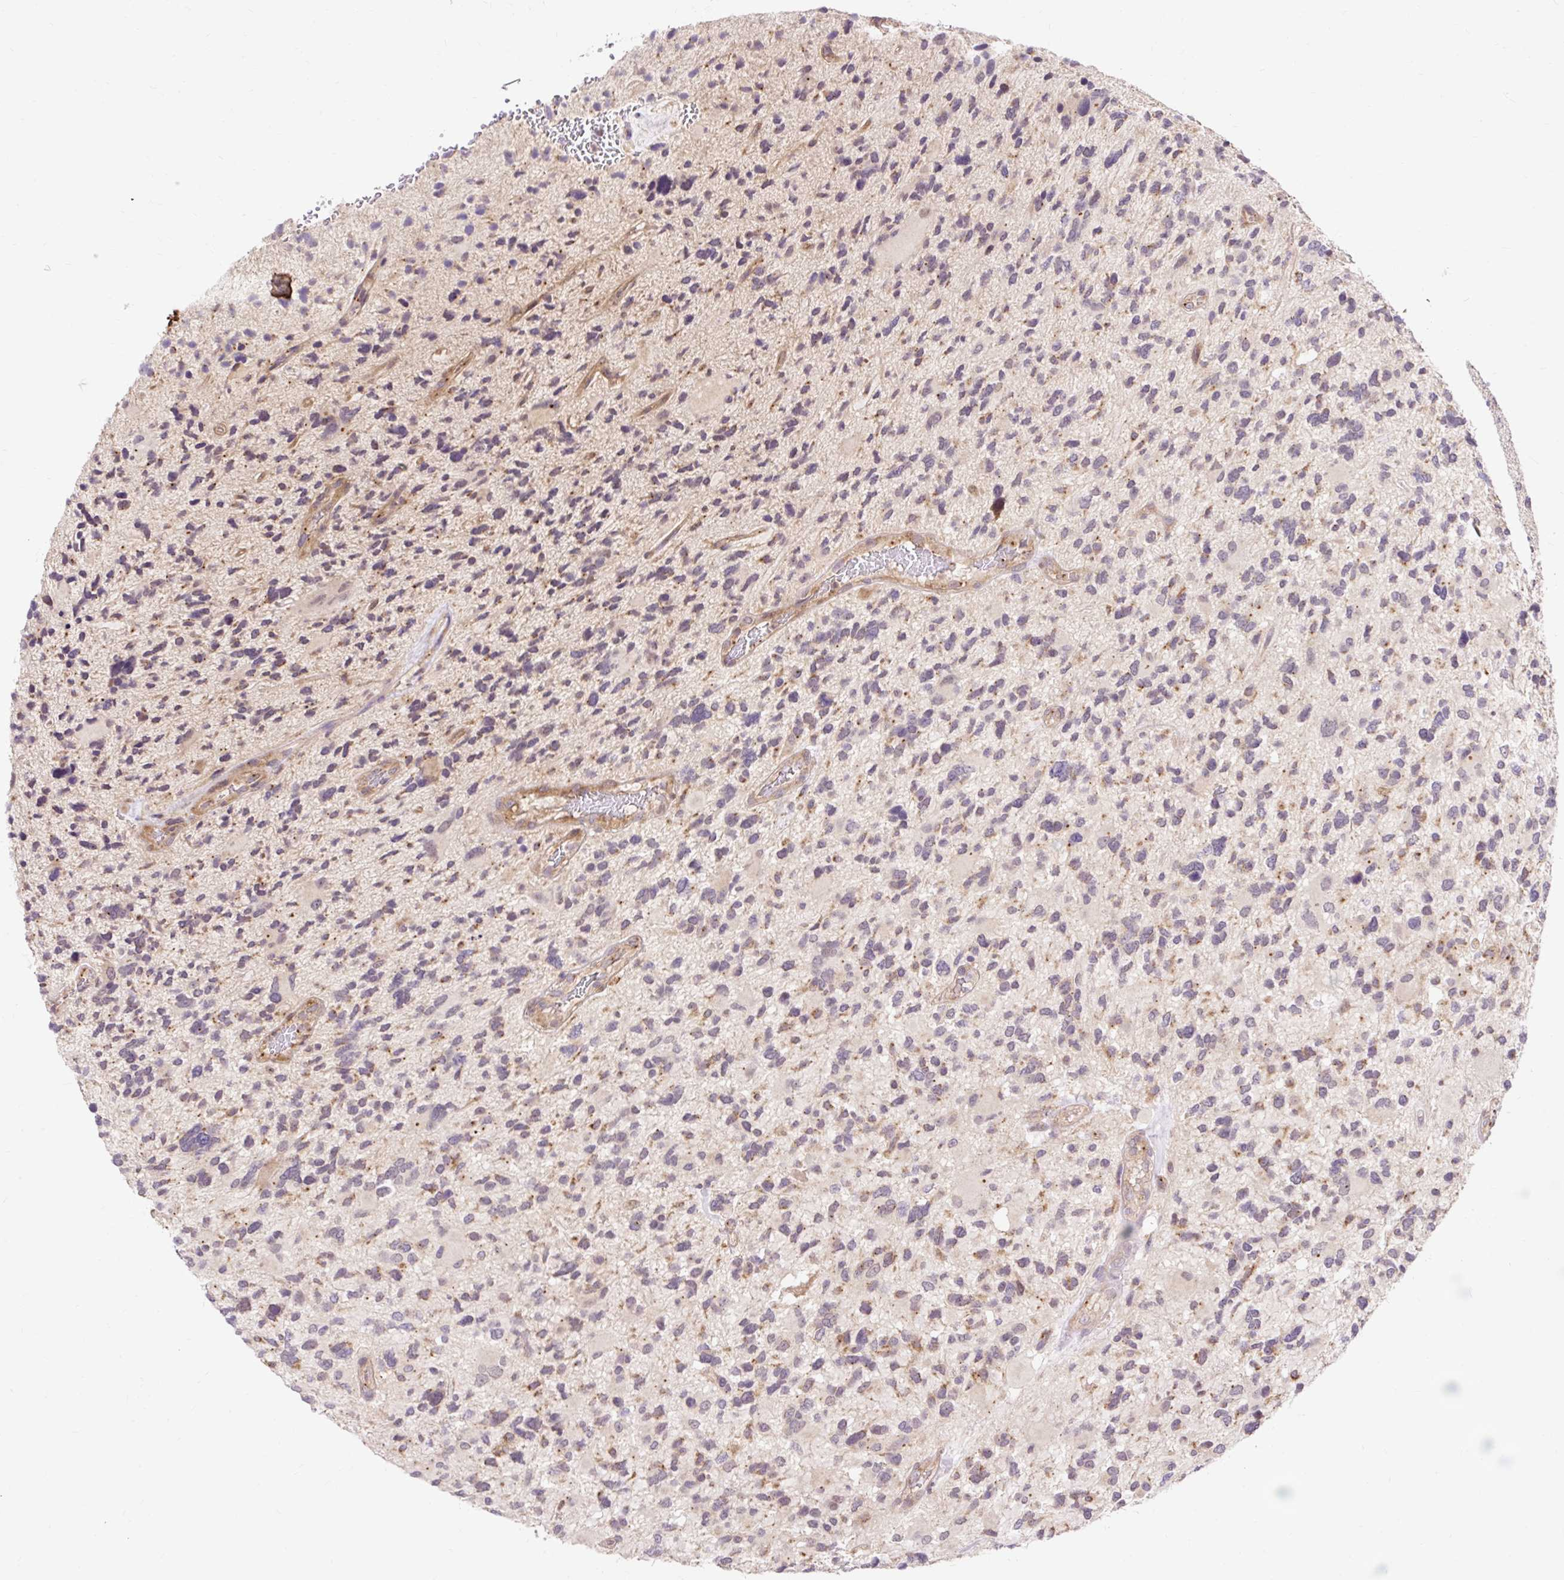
{"staining": {"intensity": "weak", "quantity": "25%-75%", "location": "cytoplasmic/membranous"}, "tissue": "glioma", "cell_type": "Tumor cells", "image_type": "cancer", "snomed": [{"axis": "morphology", "description": "Glioma, malignant, High grade"}, {"axis": "topography", "description": "Brain"}], "caption": "Glioma stained for a protein demonstrates weak cytoplasmic/membranous positivity in tumor cells.", "gene": "TRIAP1", "patient": {"sex": "female", "age": 11}}